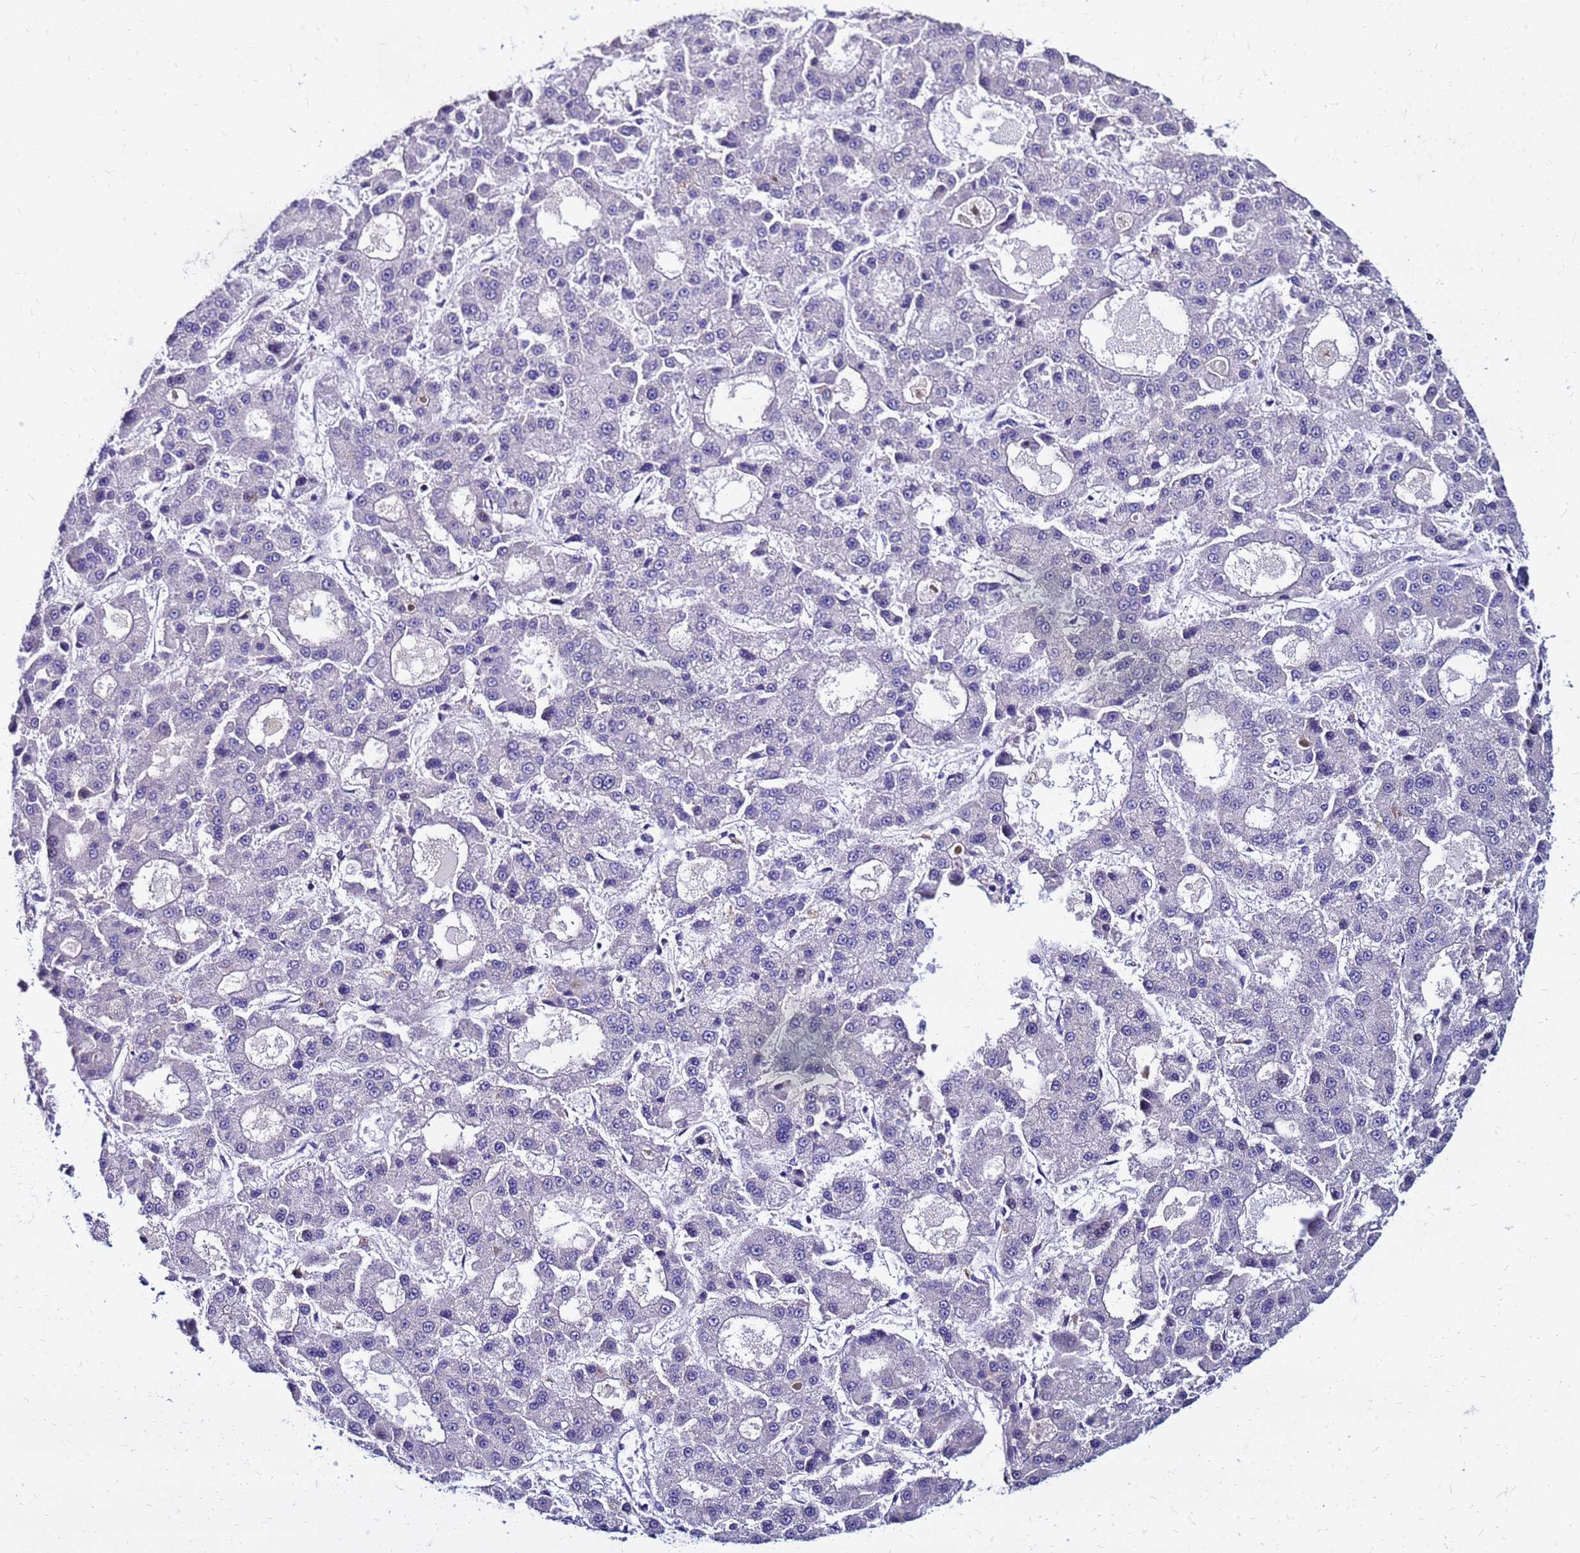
{"staining": {"intensity": "negative", "quantity": "none", "location": "none"}, "tissue": "liver cancer", "cell_type": "Tumor cells", "image_type": "cancer", "snomed": [{"axis": "morphology", "description": "Carcinoma, Hepatocellular, NOS"}, {"axis": "topography", "description": "Liver"}], "caption": "Hepatocellular carcinoma (liver) stained for a protein using immunohistochemistry (IHC) reveals no positivity tumor cells.", "gene": "ARHGEF5", "patient": {"sex": "male", "age": 70}}